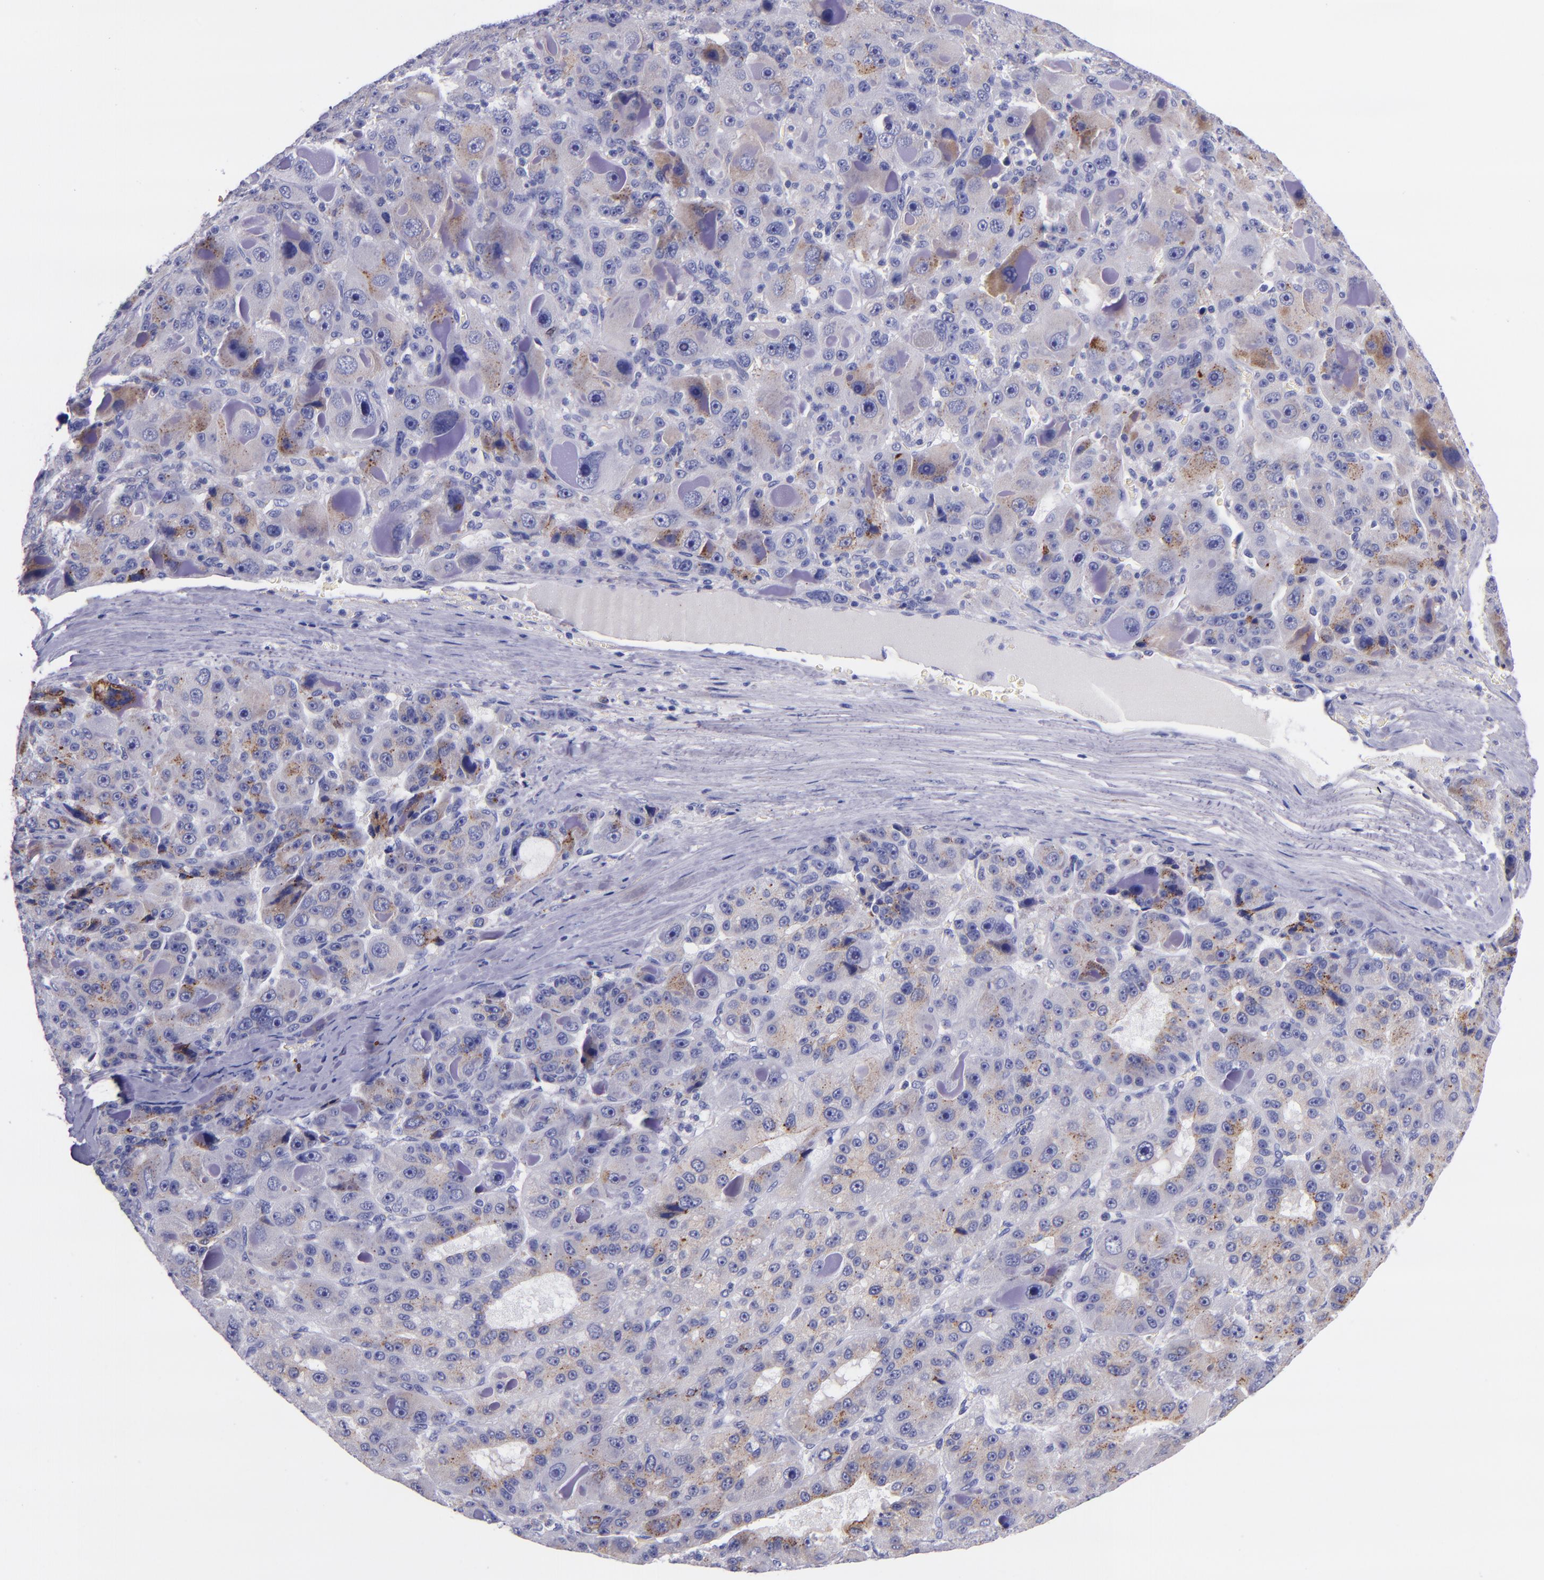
{"staining": {"intensity": "moderate", "quantity": "<25%", "location": "cytoplasmic/membranous"}, "tissue": "liver cancer", "cell_type": "Tumor cells", "image_type": "cancer", "snomed": [{"axis": "morphology", "description": "Carcinoma, Hepatocellular, NOS"}, {"axis": "topography", "description": "Liver"}], "caption": "Tumor cells display low levels of moderate cytoplasmic/membranous expression in about <25% of cells in liver cancer.", "gene": "IVL", "patient": {"sex": "male", "age": 76}}